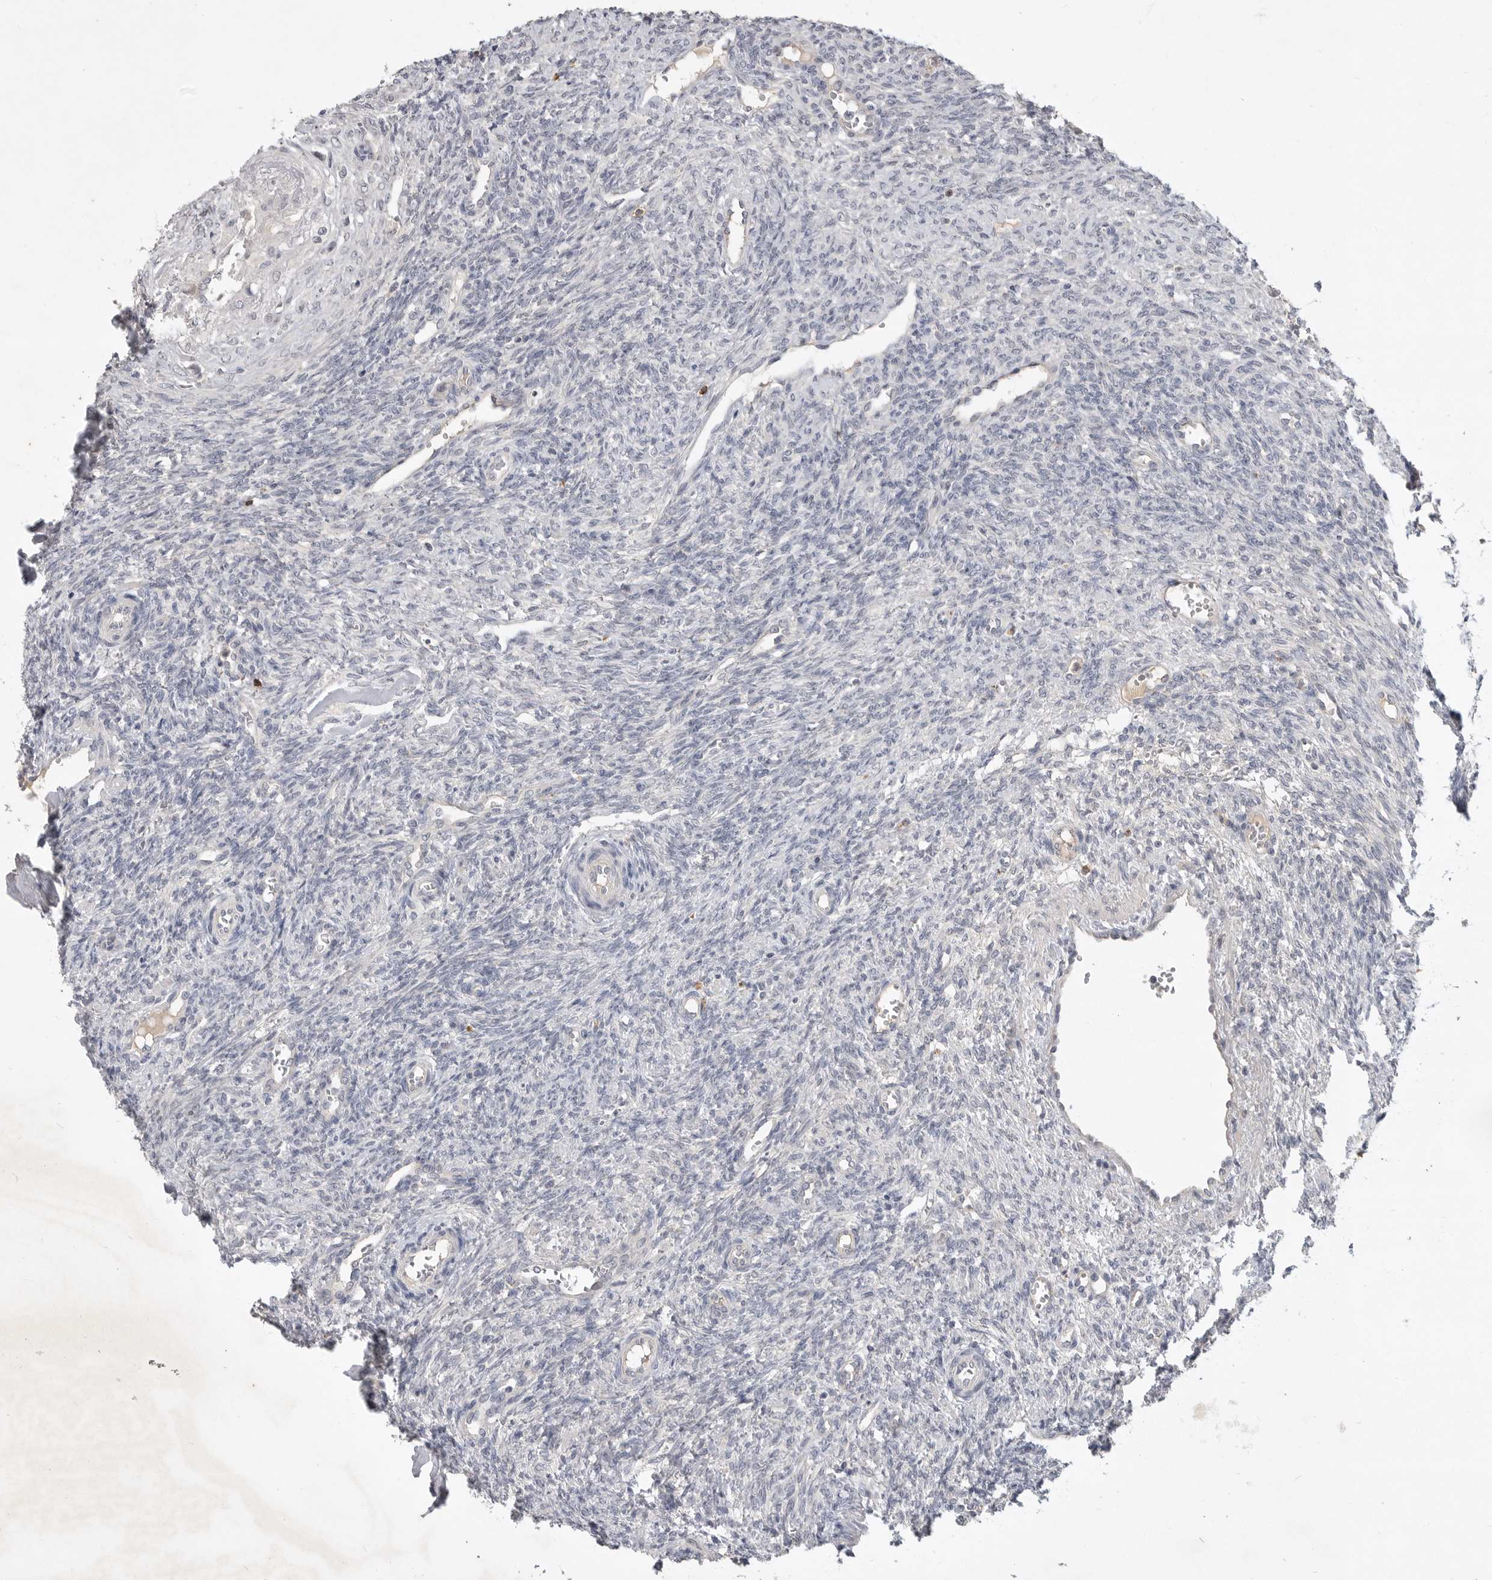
{"staining": {"intensity": "negative", "quantity": "none", "location": "none"}, "tissue": "ovary", "cell_type": "Ovarian stroma cells", "image_type": "normal", "snomed": [{"axis": "morphology", "description": "Normal tissue, NOS"}, {"axis": "topography", "description": "Ovary"}], "caption": "Immunohistochemistry micrograph of normal human ovary stained for a protein (brown), which exhibits no expression in ovarian stroma cells.", "gene": "ITGAD", "patient": {"sex": "female", "age": 41}}